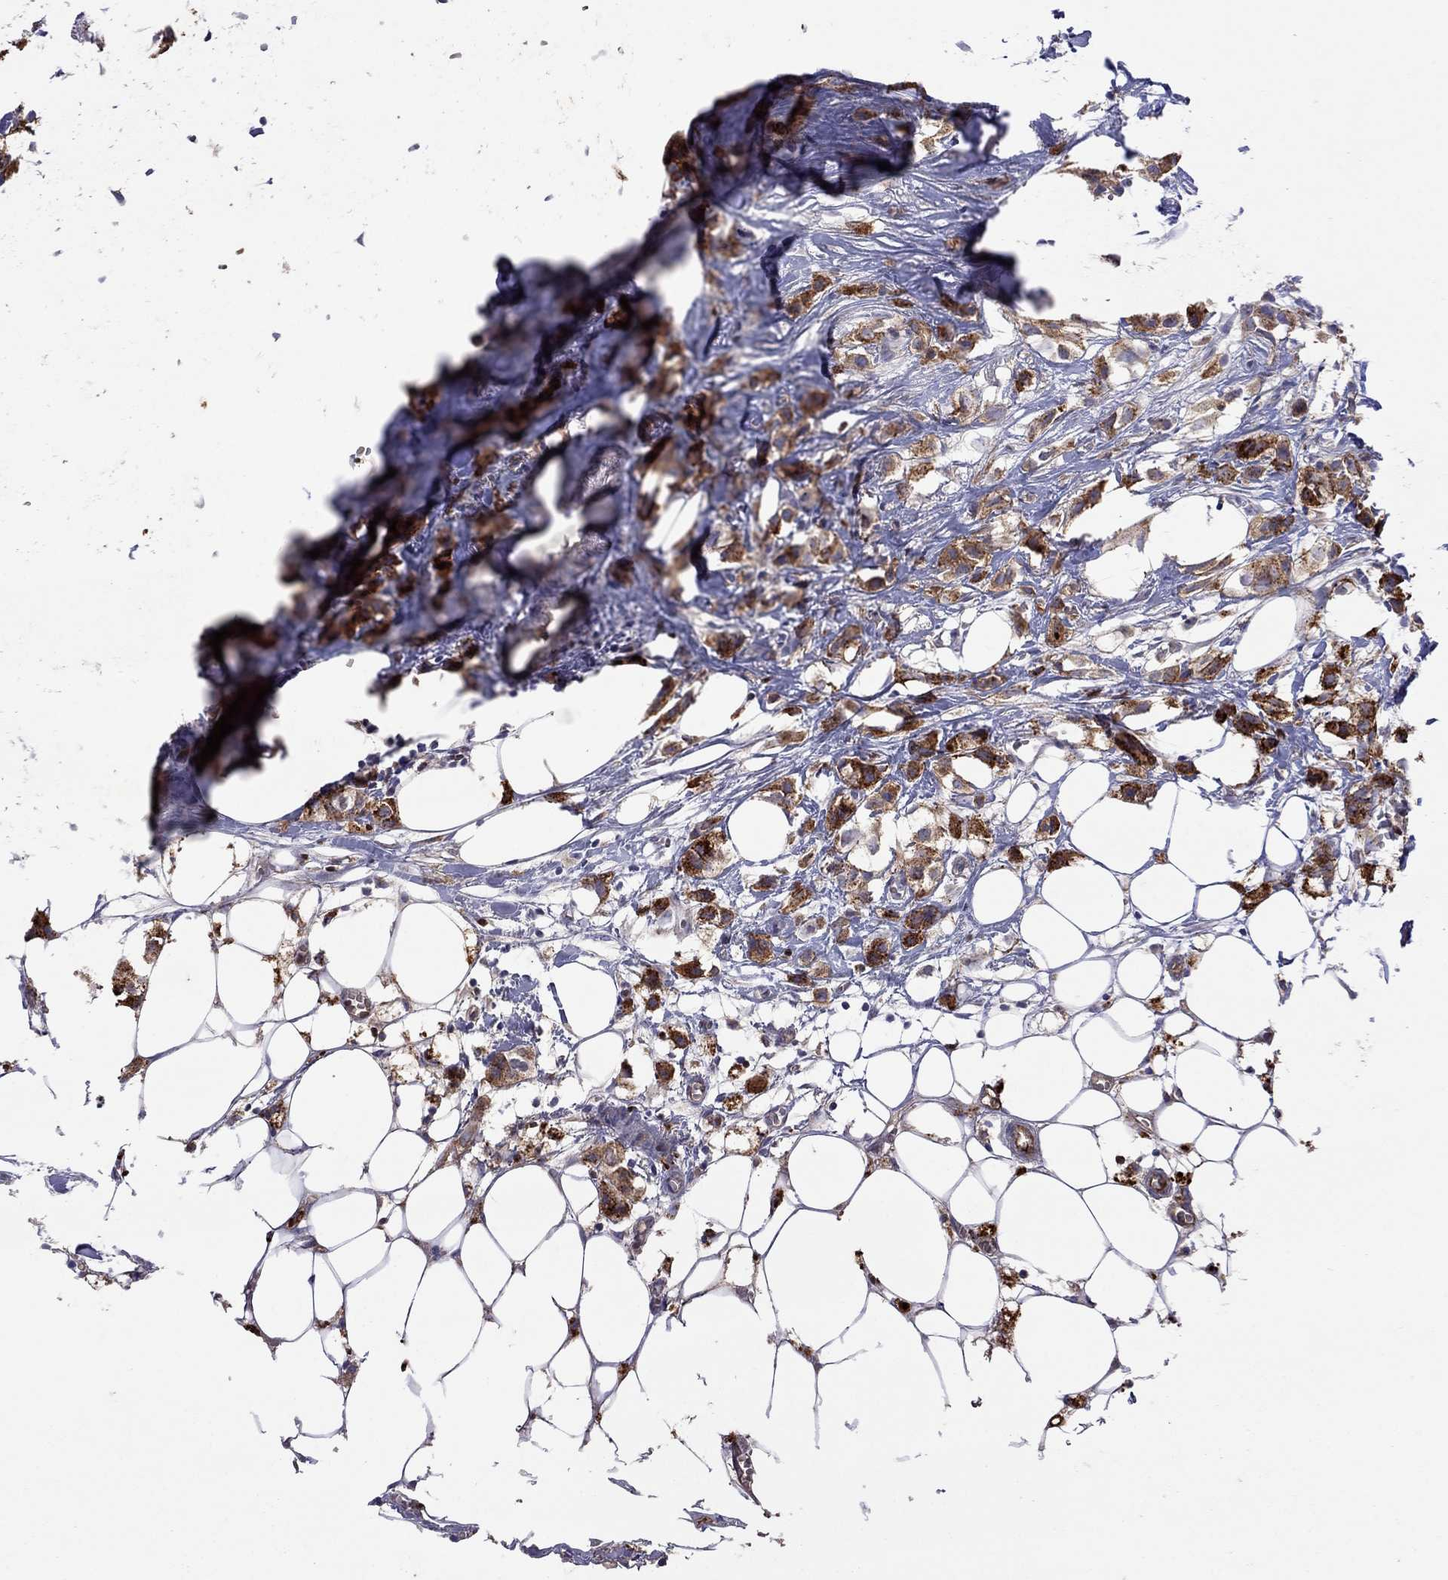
{"staining": {"intensity": "strong", "quantity": ">75%", "location": "cytoplasmic/membranous"}, "tissue": "breast cancer", "cell_type": "Tumor cells", "image_type": "cancer", "snomed": [{"axis": "morphology", "description": "Duct carcinoma"}, {"axis": "topography", "description": "Breast"}], "caption": "Immunohistochemical staining of breast cancer exhibits strong cytoplasmic/membranous protein positivity in about >75% of tumor cells.", "gene": "SERPINA3", "patient": {"sex": "female", "age": 85}}